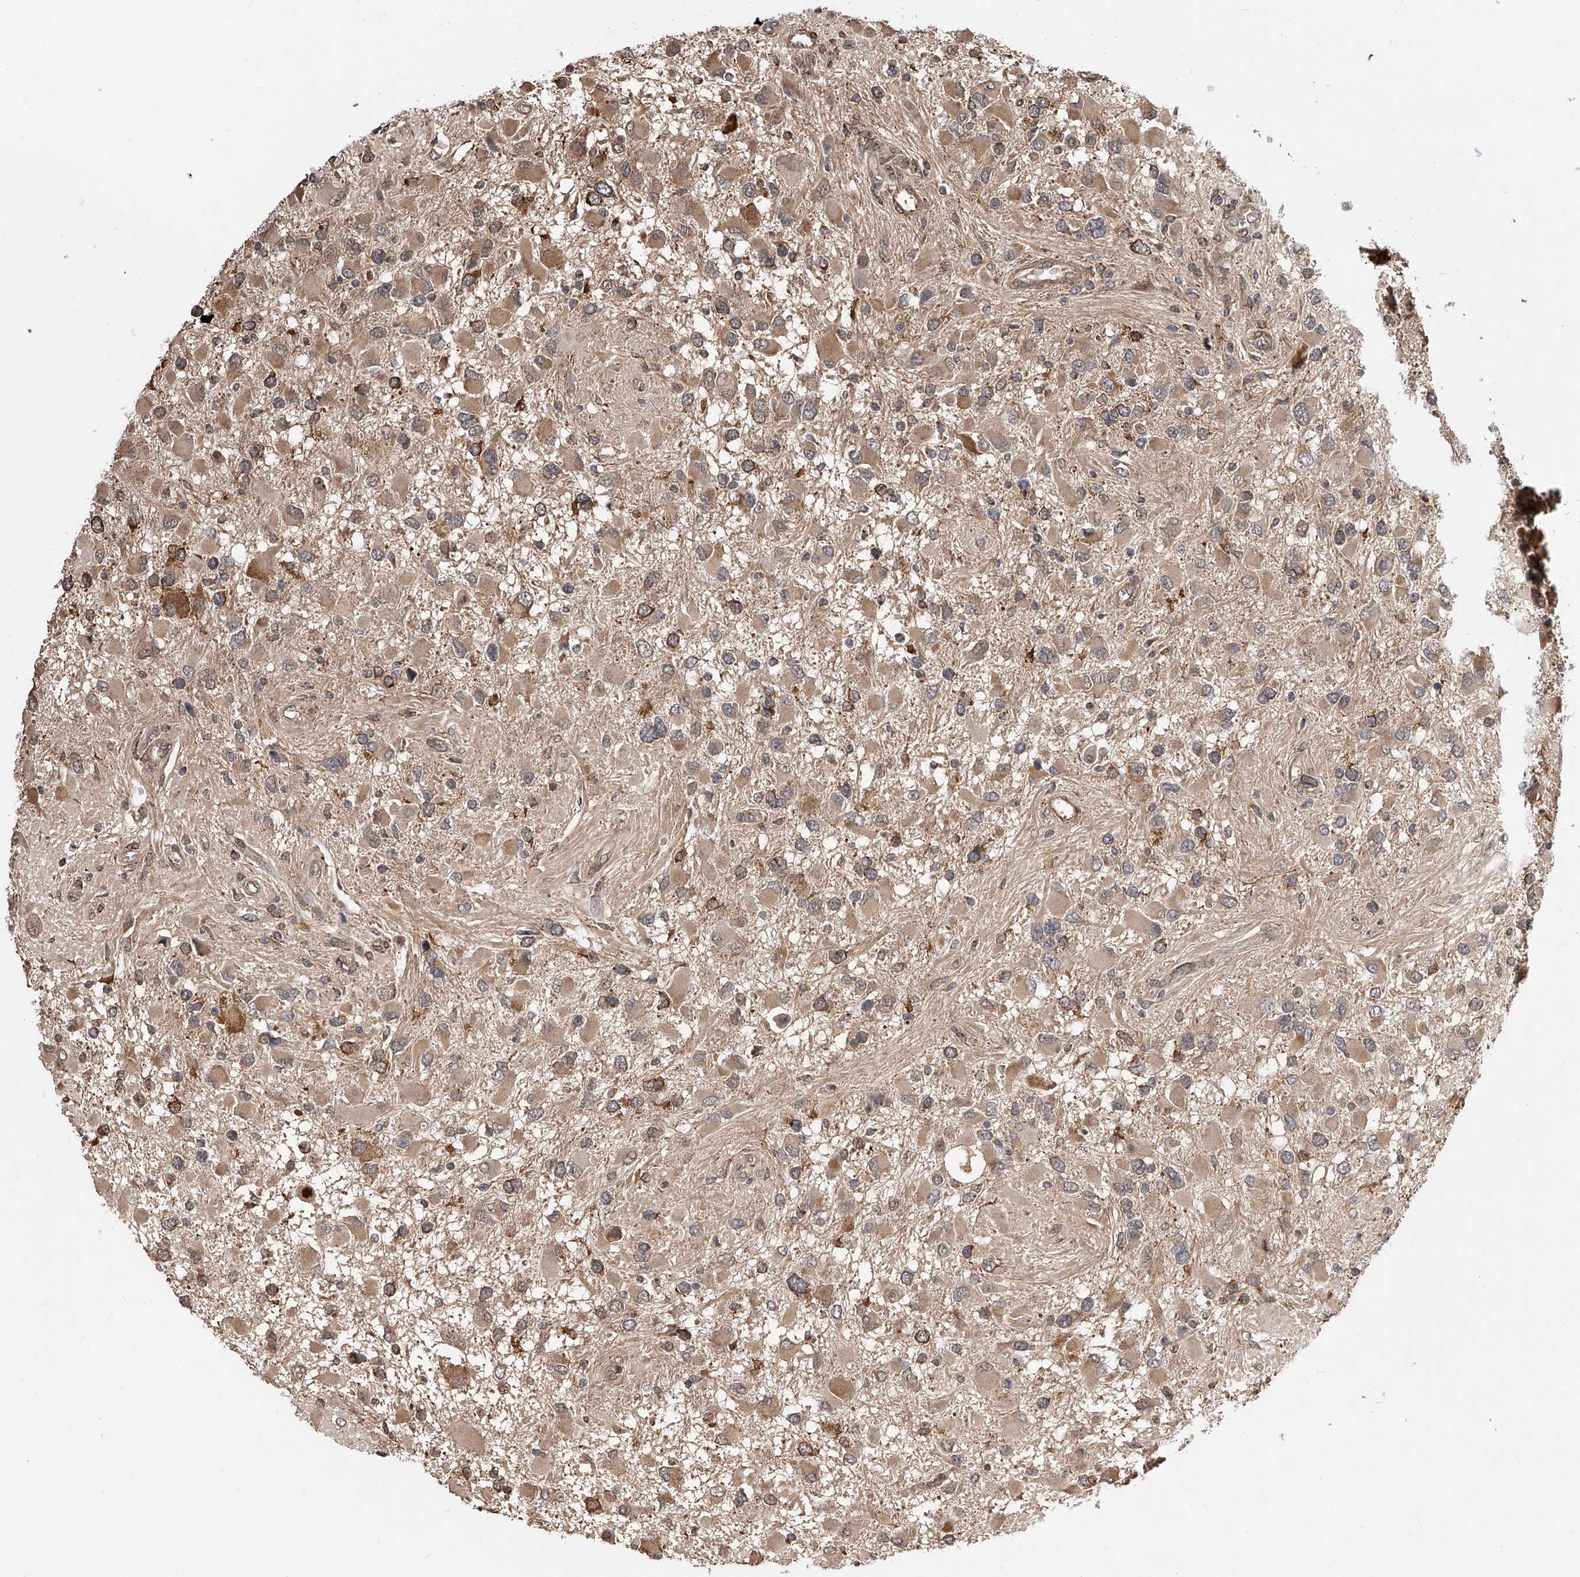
{"staining": {"intensity": "moderate", "quantity": "25%-75%", "location": "cytoplasmic/membranous"}, "tissue": "glioma", "cell_type": "Tumor cells", "image_type": "cancer", "snomed": [{"axis": "morphology", "description": "Glioma, malignant, High grade"}, {"axis": "topography", "description": "Brain"}], "caption": "Tumor cells display medium levels of moderate cytoplasmic/membranous expression in about 25%-75% of cells in high-grade glioma (malignant). Nuclei are stained in blue.", "gene": "GMDS", "patient": {"sex": "male", "age": 53}}